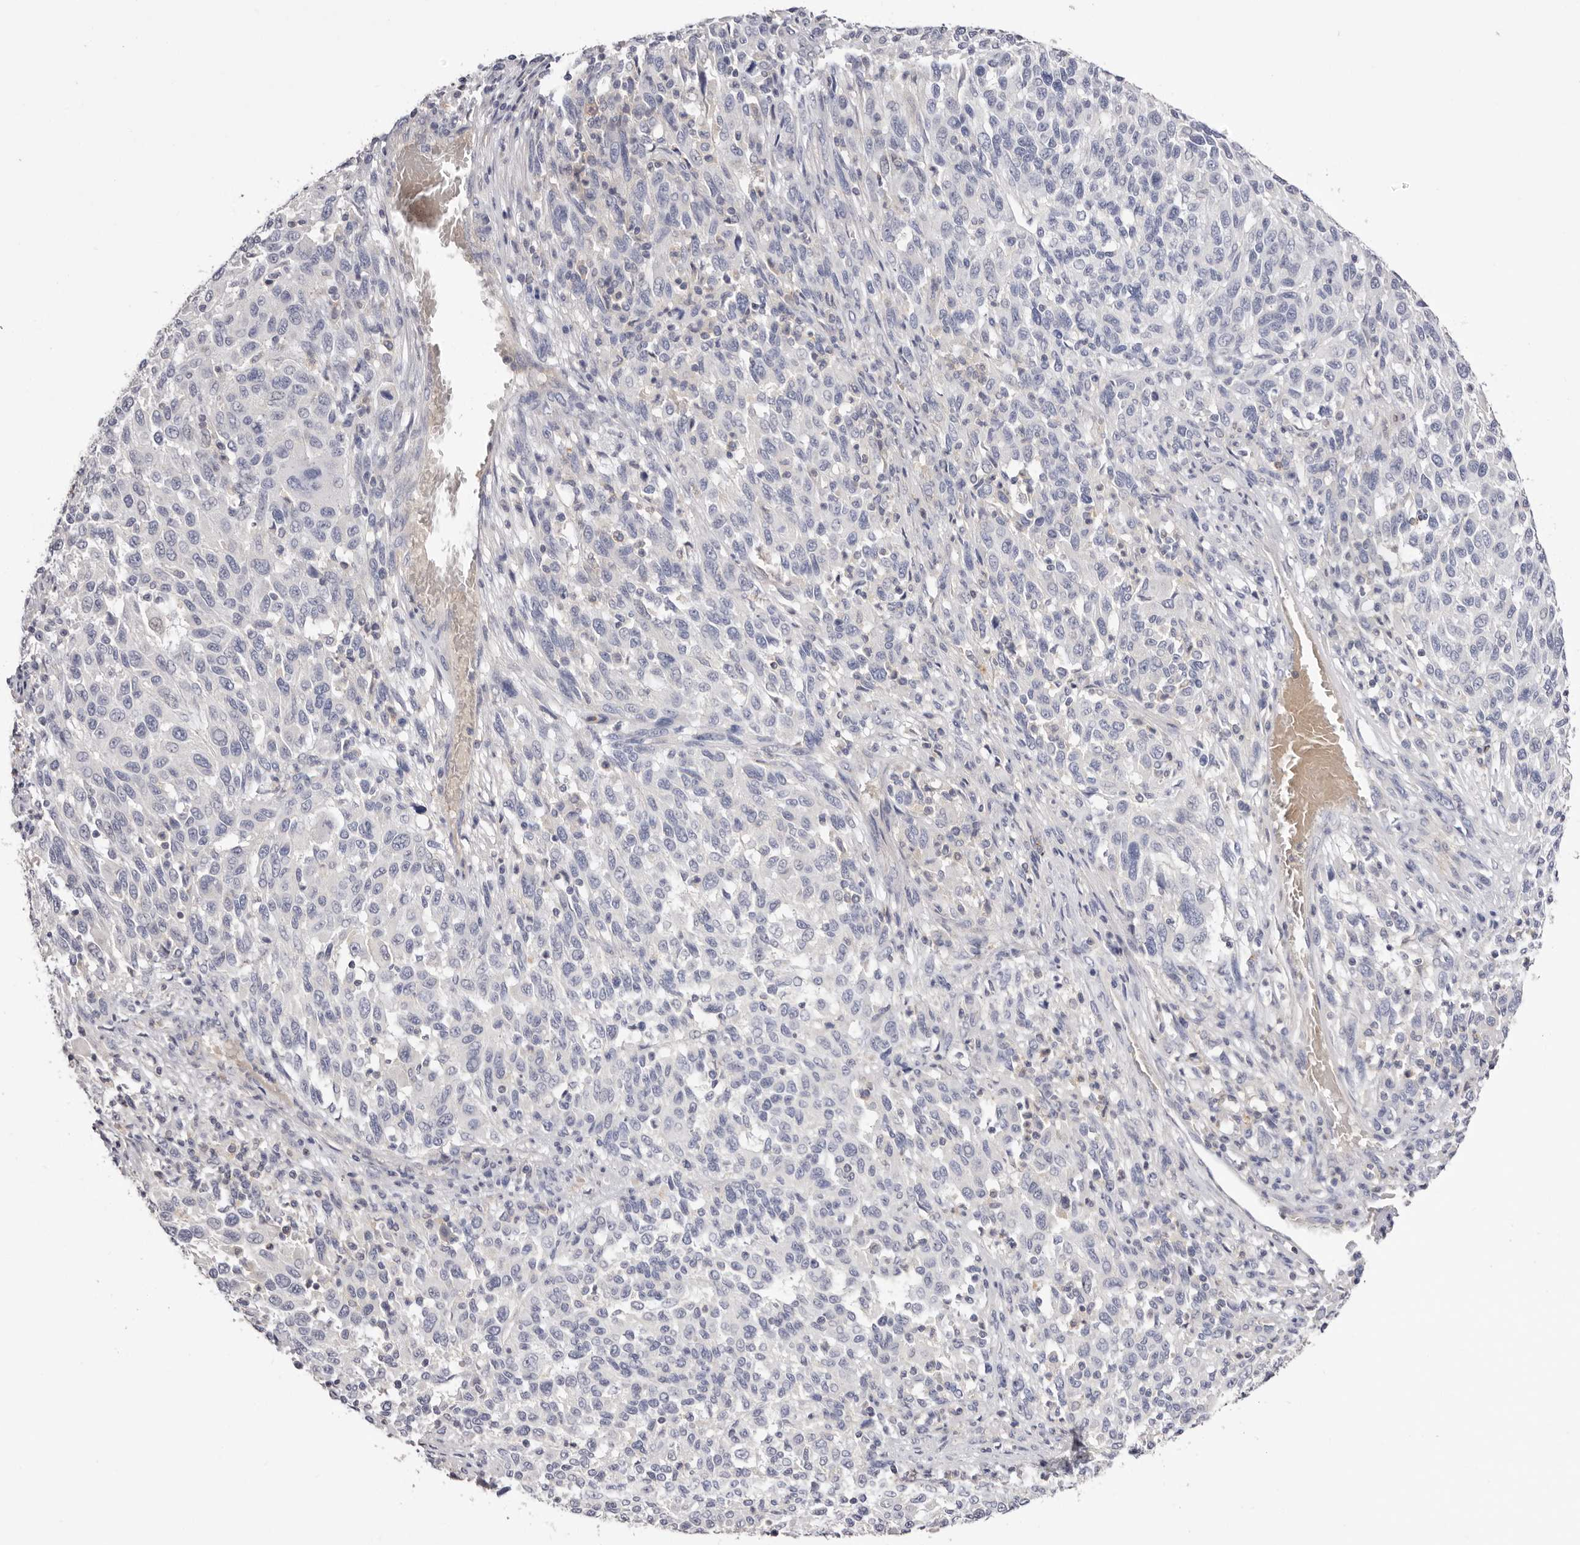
{"staining": {"intensity": "negative", "quantity": "none", "location": "none"}, "tissue": "melanoma", "cell_type": "Tumor cells", "image_type": "cancer", "snomed": [{"axis": "morphology", "description": "Malignant melanoma, Metastatic site"}, {"axis": "topography", "description": "Lymph node"}], "caption": "The IHC histopathology image has no significant expression in tumor cells of melanoma tissue.", "gene": "S1PR5", "patient": {"sex": "male", "age": 61}}